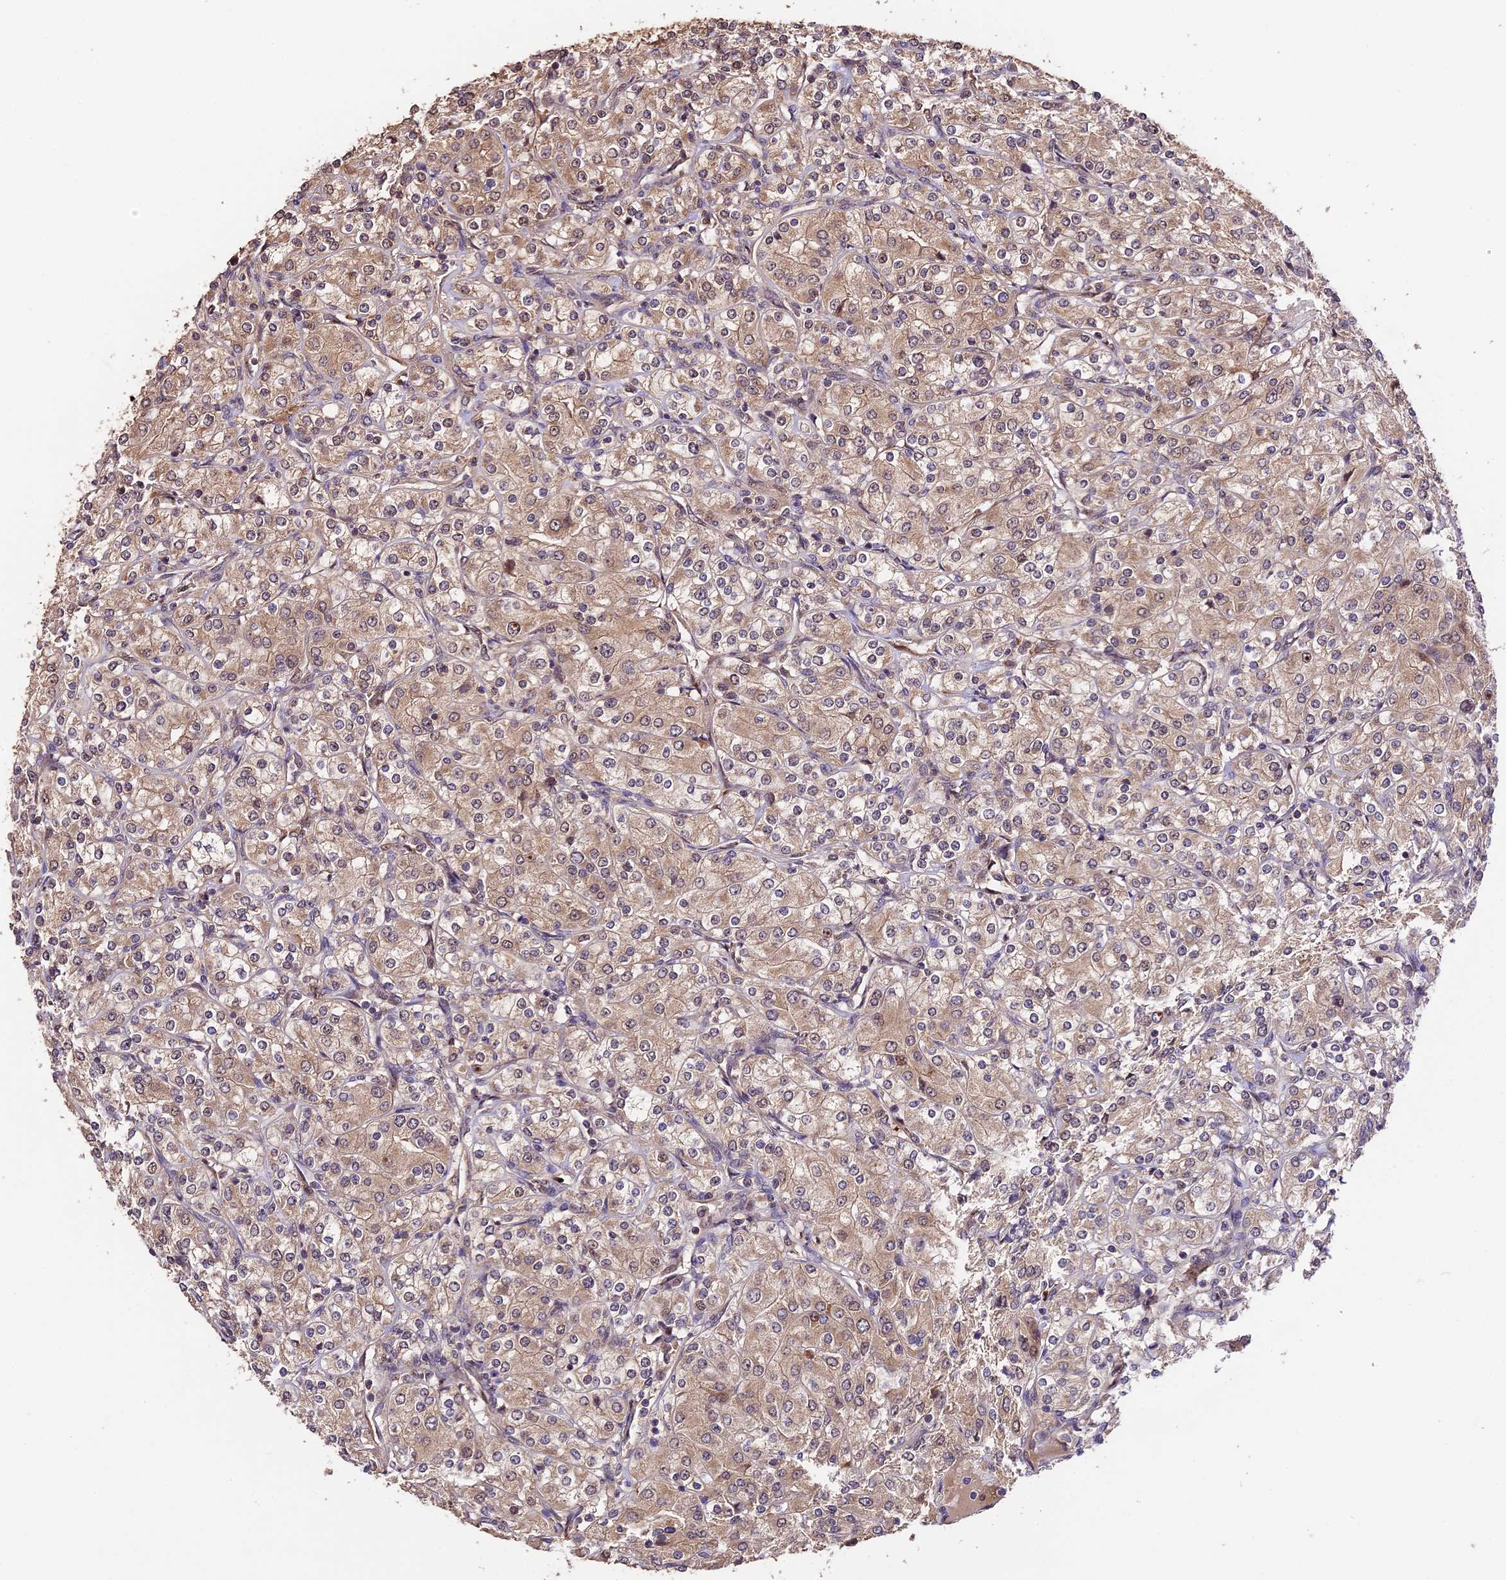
{"staining": {"intensity": "weak", "quantity": "25%-75%", "location": "cytoplasmic/membranous,nuclear"}, "tissue": "renal cancer", "cell_type": "Tumor cells", "image_type": "cancer", "snomed": [{"axis": "morphology", "description": "Adenocarcinoma, NOS"}, {"axis": "topography", "description": "Kidney"}], "caption": "Adenocarcinoma (renal) tissue shows weak cytoplasmic/membranous and nuclear staining in about 25%-75% of tumor cells", "gene": "TRMT1", "patient": {"sex": "male", "age": 77}}